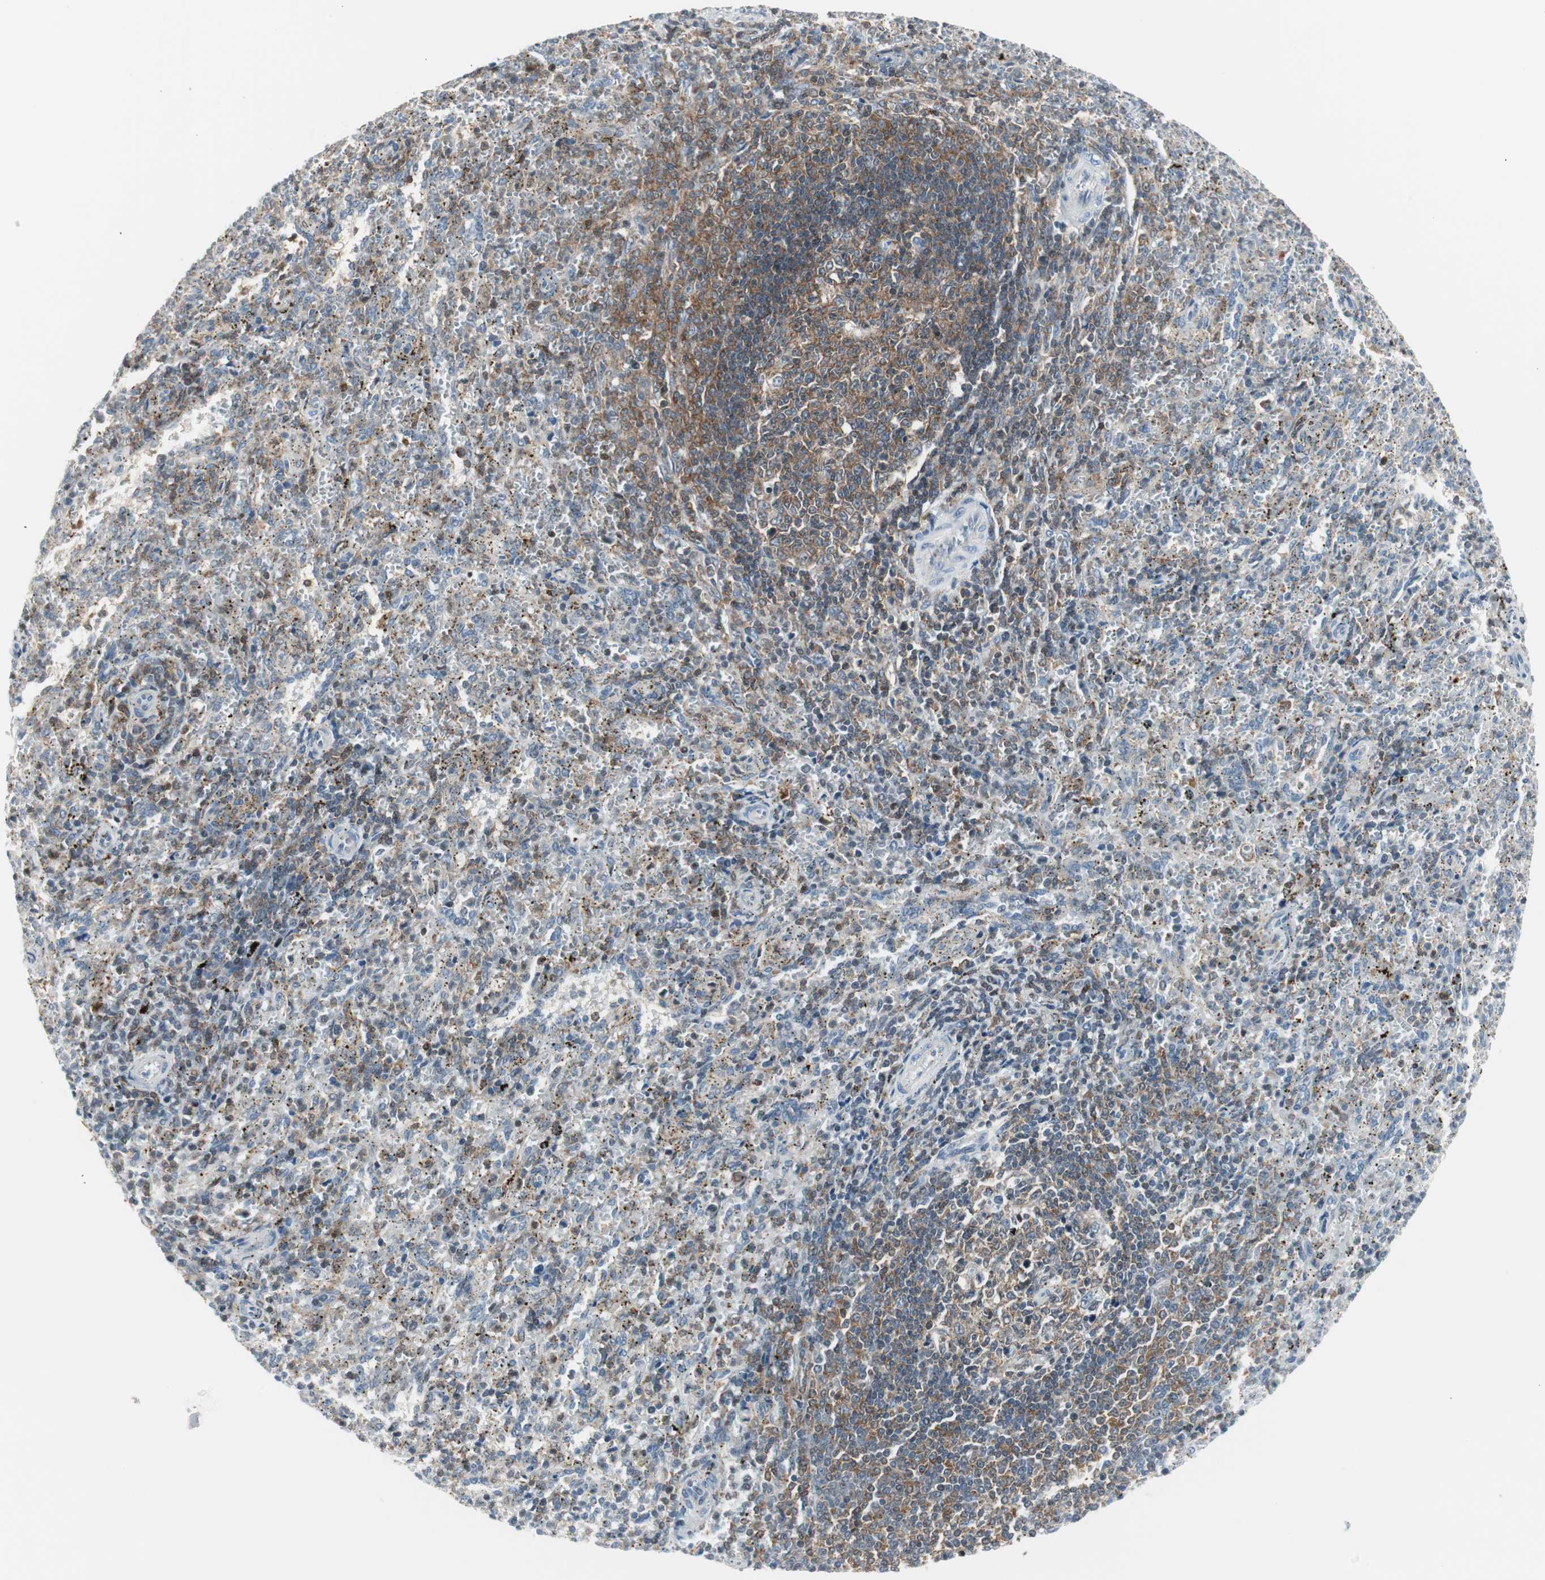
{"staining": {"intensity": "moderate", "quantity": "<25%", "location": "cytoplasmic/membranous"}, "tissue": "spleen", "cell_type": "Cells in red pulp", "image_type": "normal", "snomed": [{"axis": "morphology", "description": "Normal tissue, NOS"}, {"axis": "topography", "description": "Spleen"}], "caption": "The image reveals a brown stain indicating the presence of a protein in the cytoplasmic/membranous of cells in red pulp in spleen. The staining was performed using DAB (3,3'-diaminobenzidine) to visualize the protein expression in brown, while the nuclei were stained in blue with hematoxylin (Magnification: 20x).", "gene": "PPP1CA", "patient": {"sex": "female", "age": 10}}